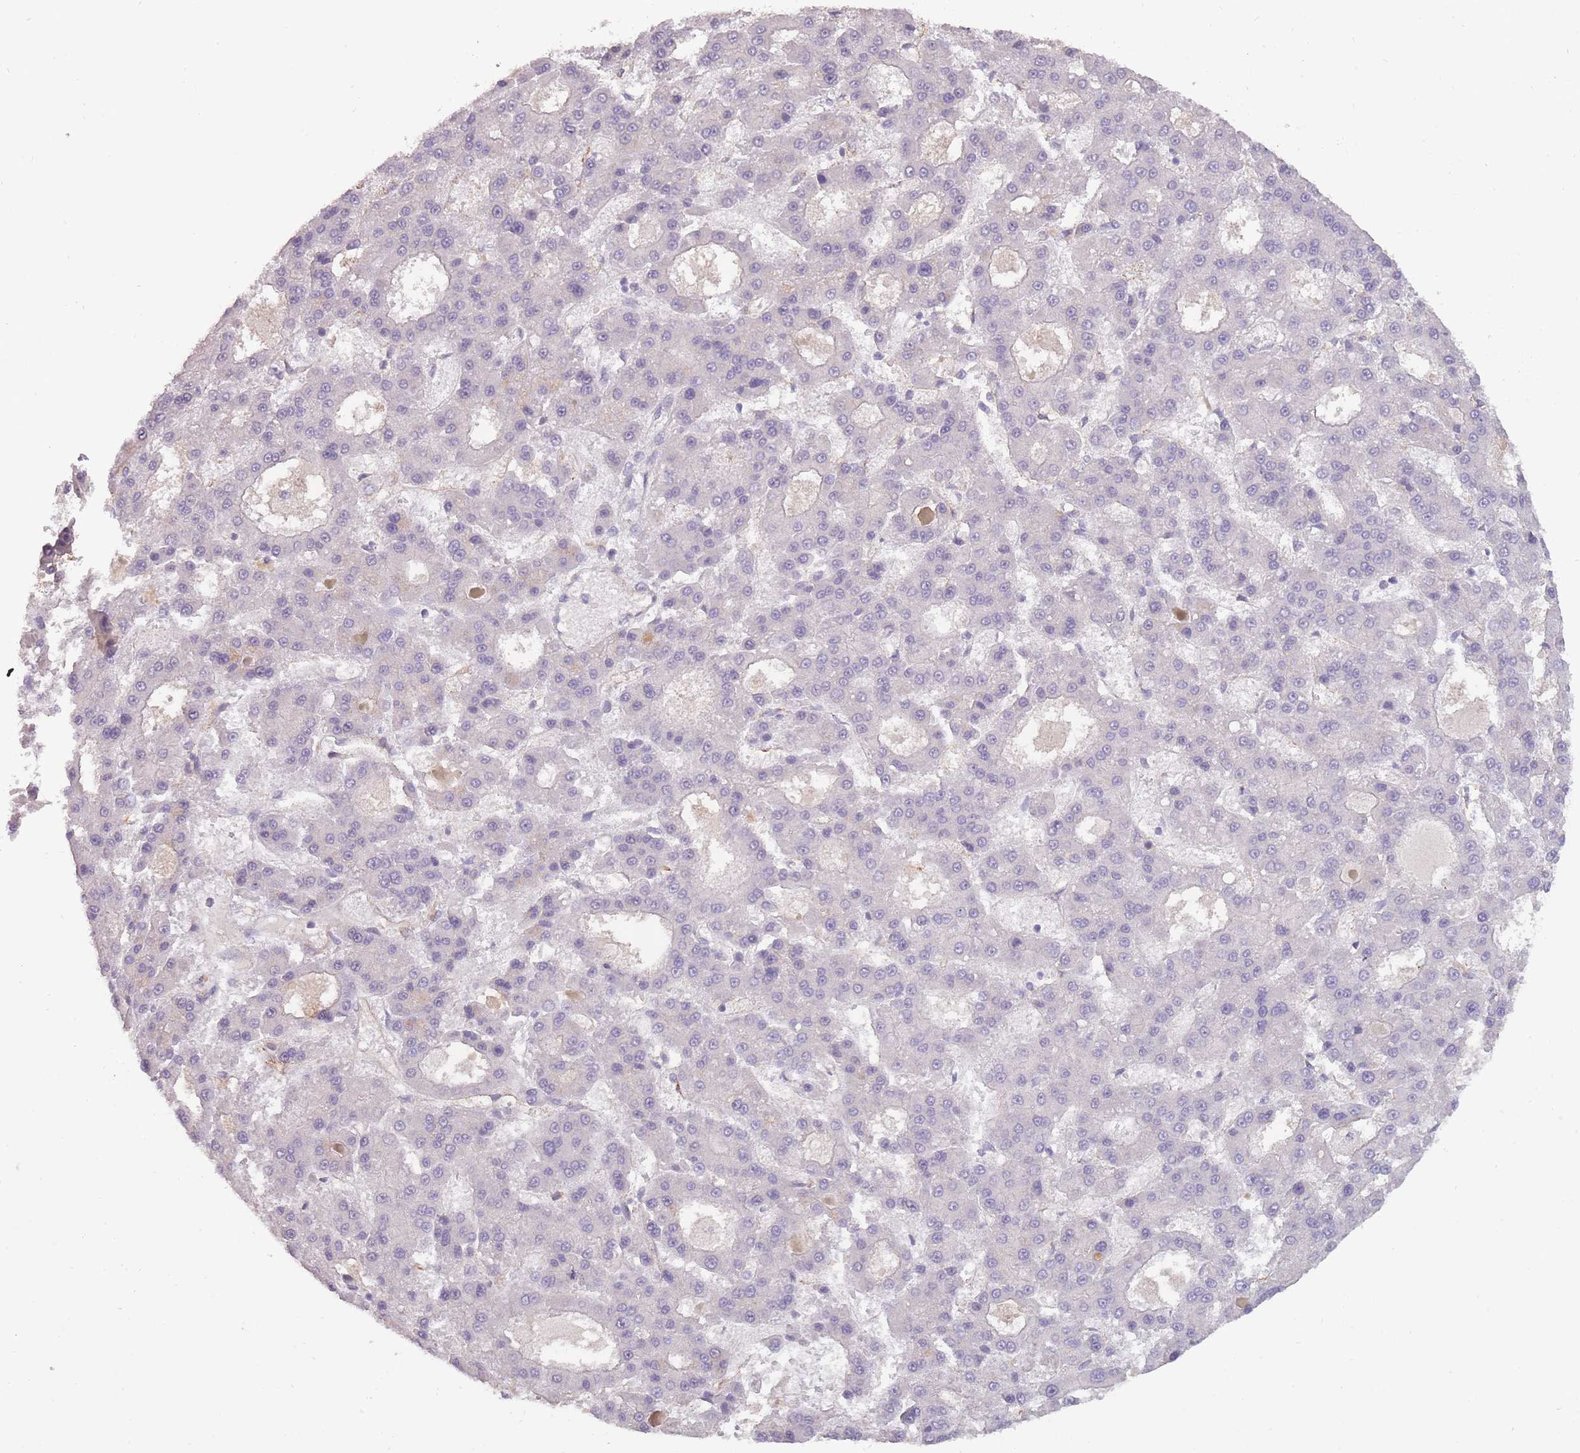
{"staining": {"intensity": "negative", "quantity": "none", "location": "none"}, "tissue": "liver cancer", "cell_type": "Tumor cells", "image_type": "cancer", "snomed": [{"axis": "morphology", "description": "Carcinoma, Hepatocellular, NOS"}, {"axis": "topography", "description": "Liver"}], "caption": "High power microscopy photomicrograph of an immunohistochemistry (IHC) micrograph of hepatocellular carcinoma (liver), revealing no significant staining in tumor cells.", "gene": "SLC8A2", "patient": {"sex": "male", "age": 70}}